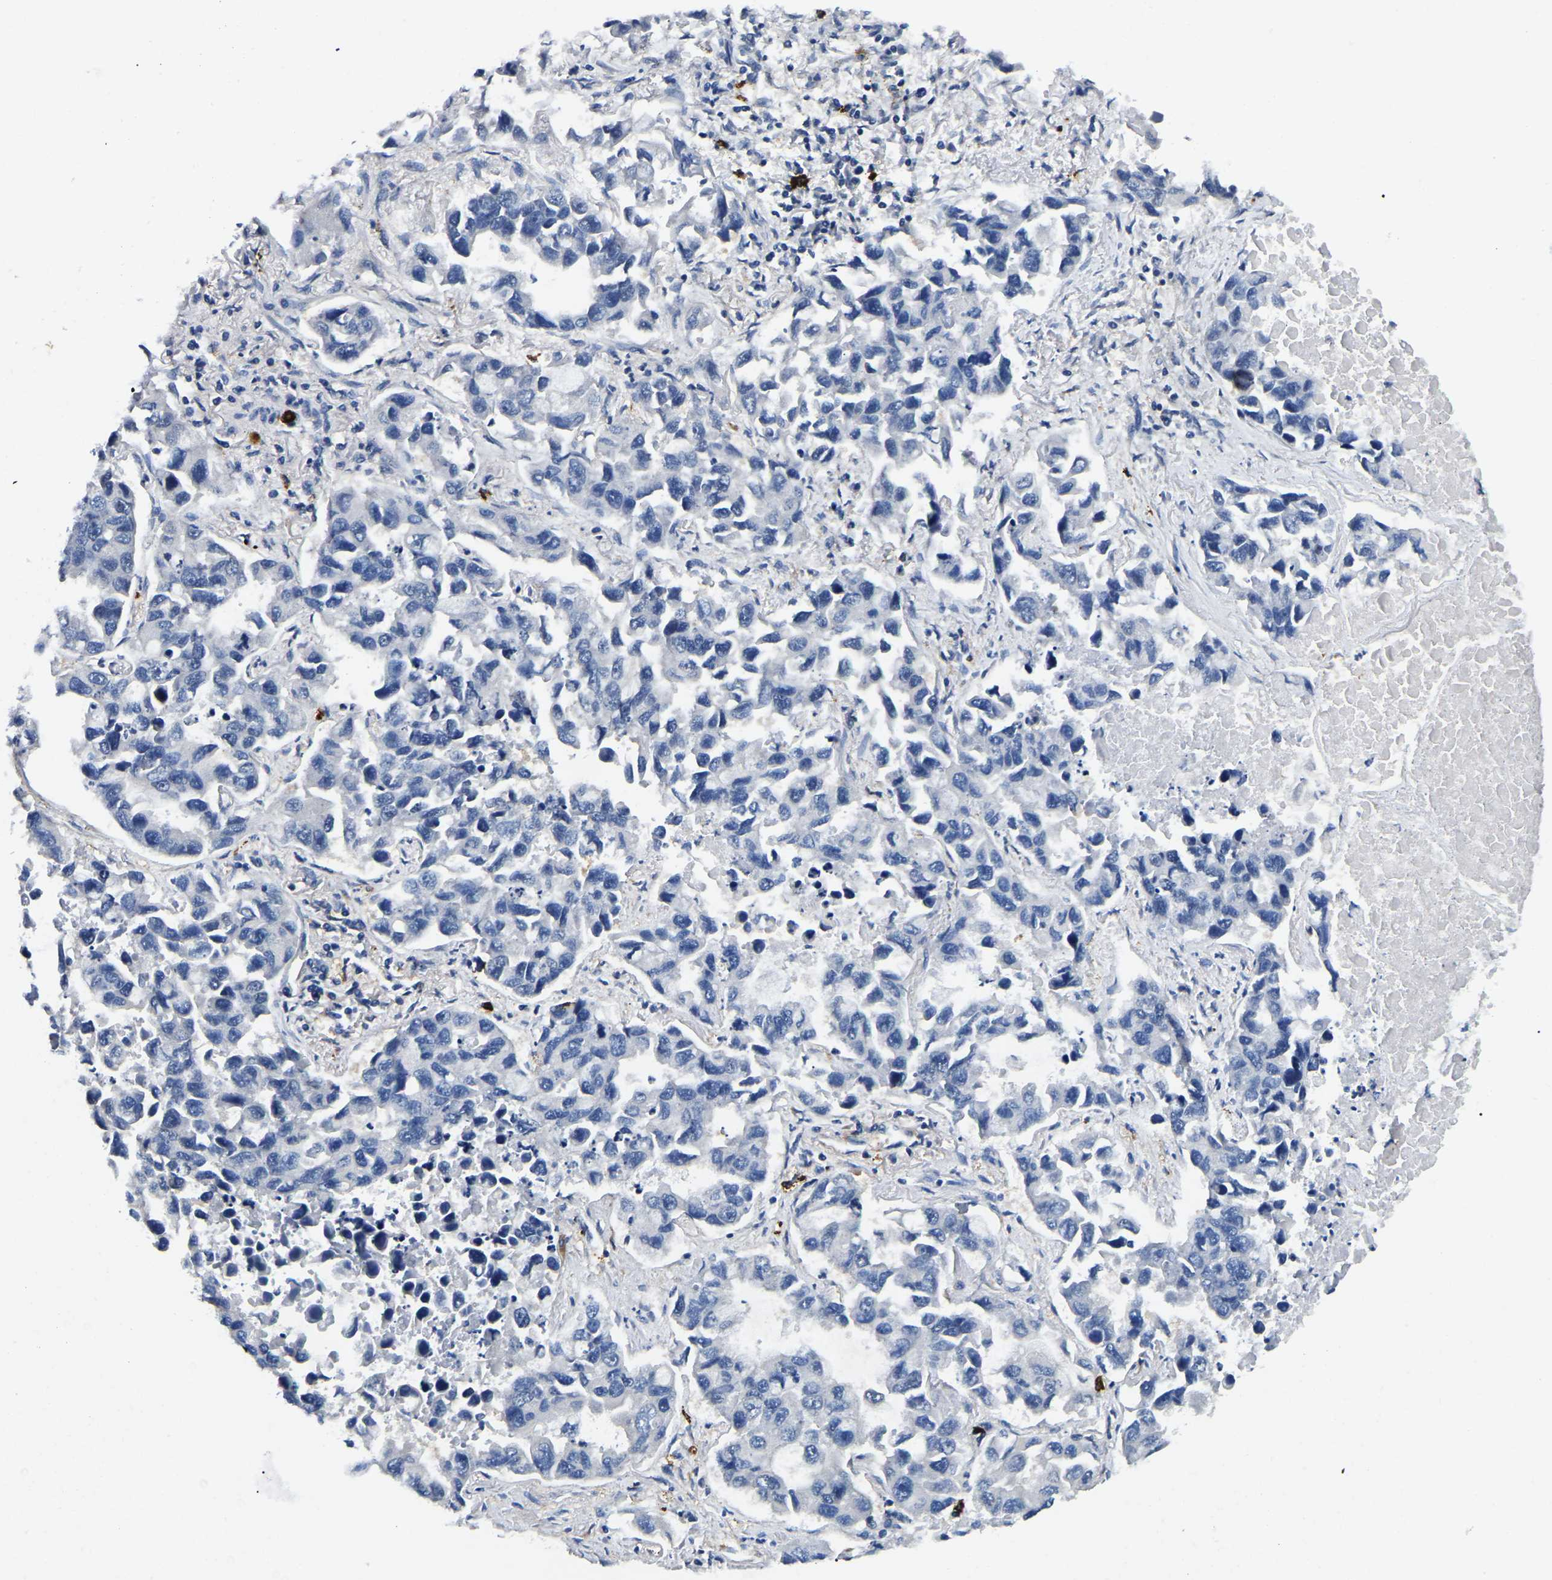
{"staining": {"intensity": "negative", "quantity": "none", "location": "none"}, "tissue": "lung cancer", "cell_type": "Tumor cells", "image_type": "cancer", "snomed": [{"axis": "morphology", "description": "Adenocarcinoma, NOS"}, {"axis": "topography", "description": "Lung"}], "caption": "Immunohistochemical staining of adenocarcinoma (lung) shows no significant positivity in tumor cells.", "gene": "DUSP8", "patient": {"sex": "male", "age": 64}}